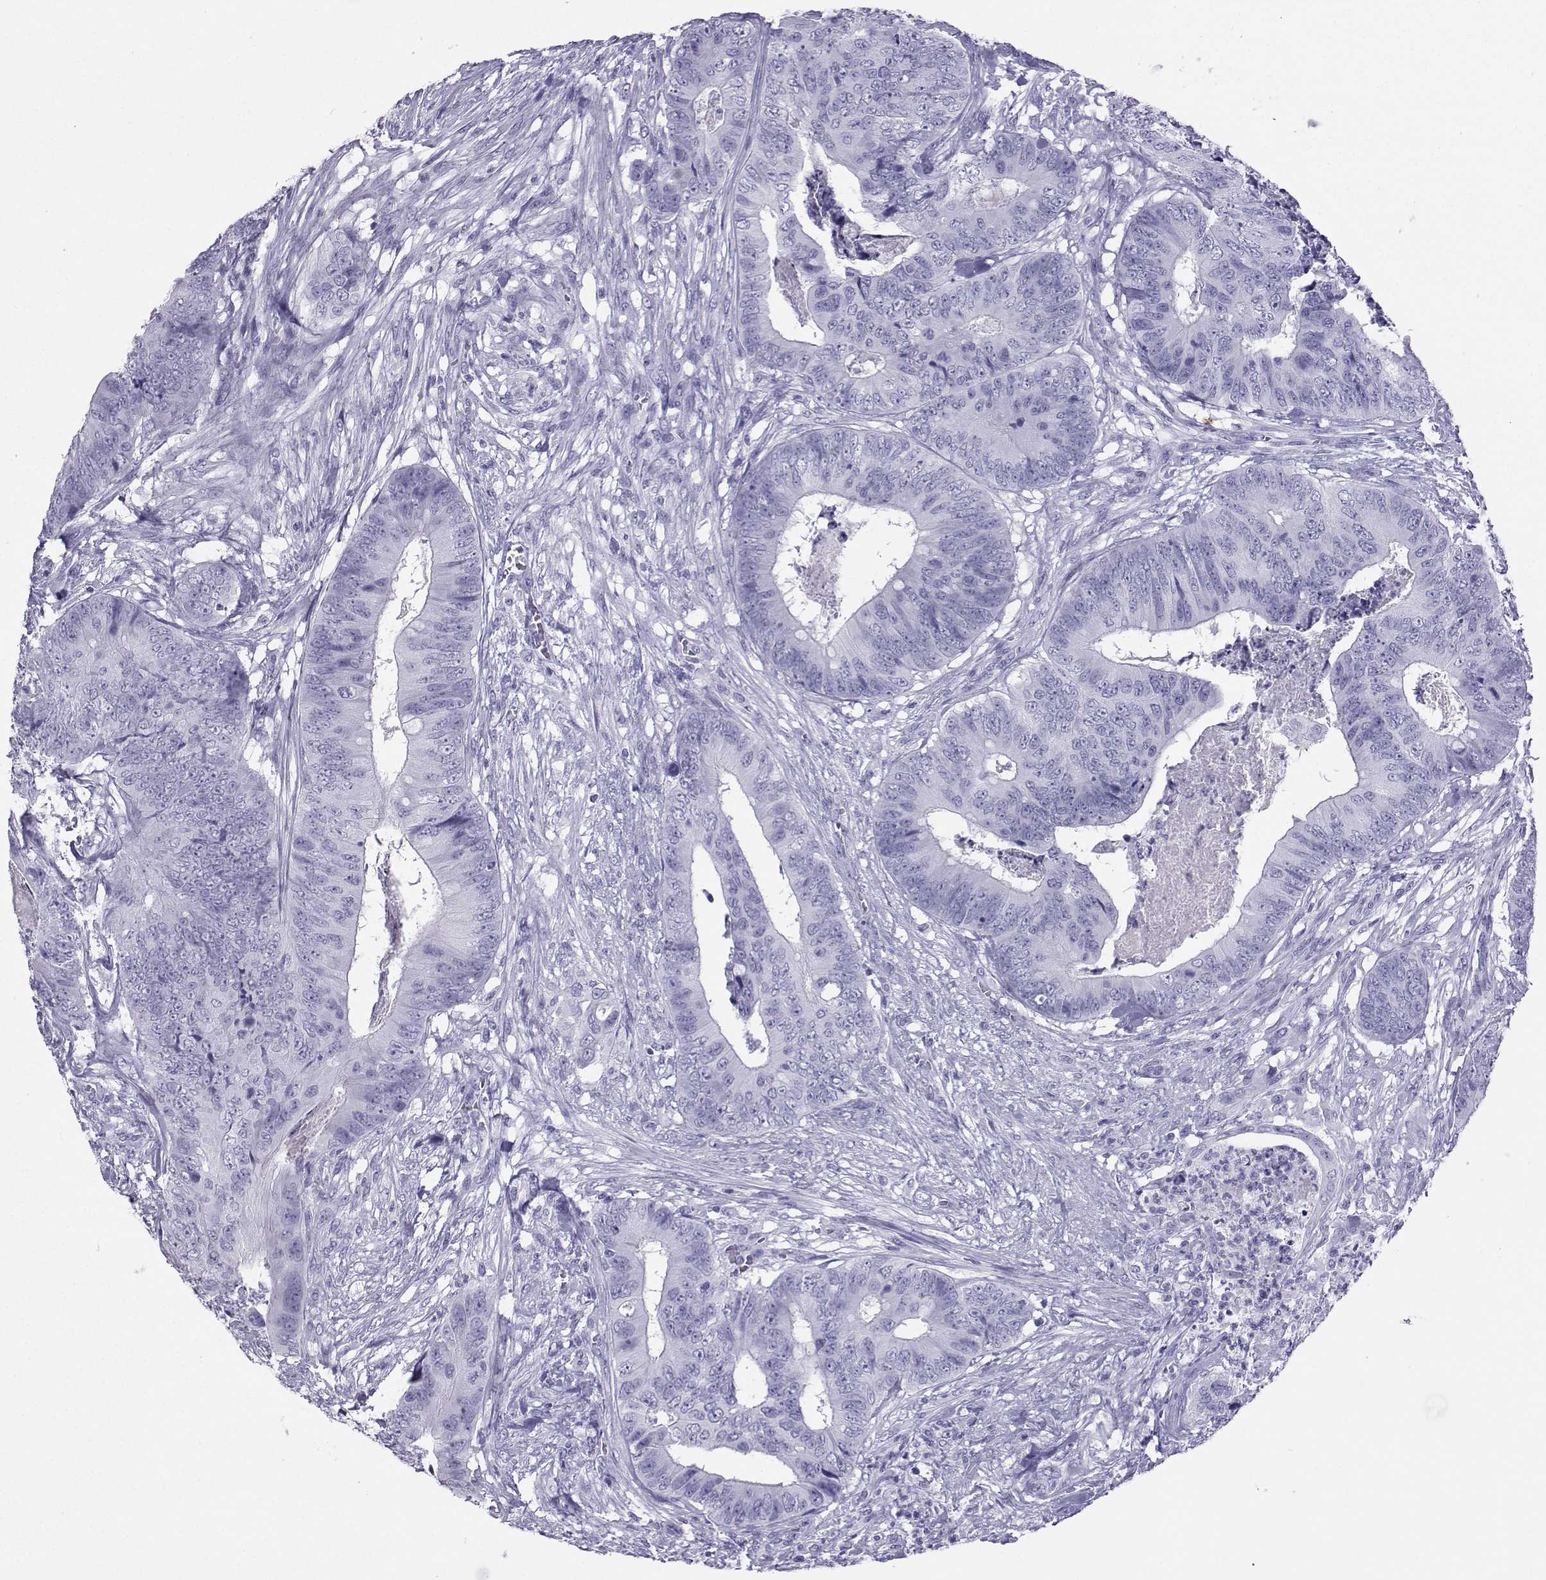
{"staining": {"intensity": "negative", "quantity": "none", "location": "none"}, "tissue": "colorectal cancer", "cell_type": "Tumor cells", "image_type": "cancer", "snomed": [{"axis": "morphology", "description": "Adenocarcinoma, NOS"}, {"axis": "topography", "description": "Colon"}], "caption": "Tumor cells show no significant staining in adenocarcinoma (colorectal).", "gene": "LORICRIN", "patient": {"sex": "male", "age": 84}}